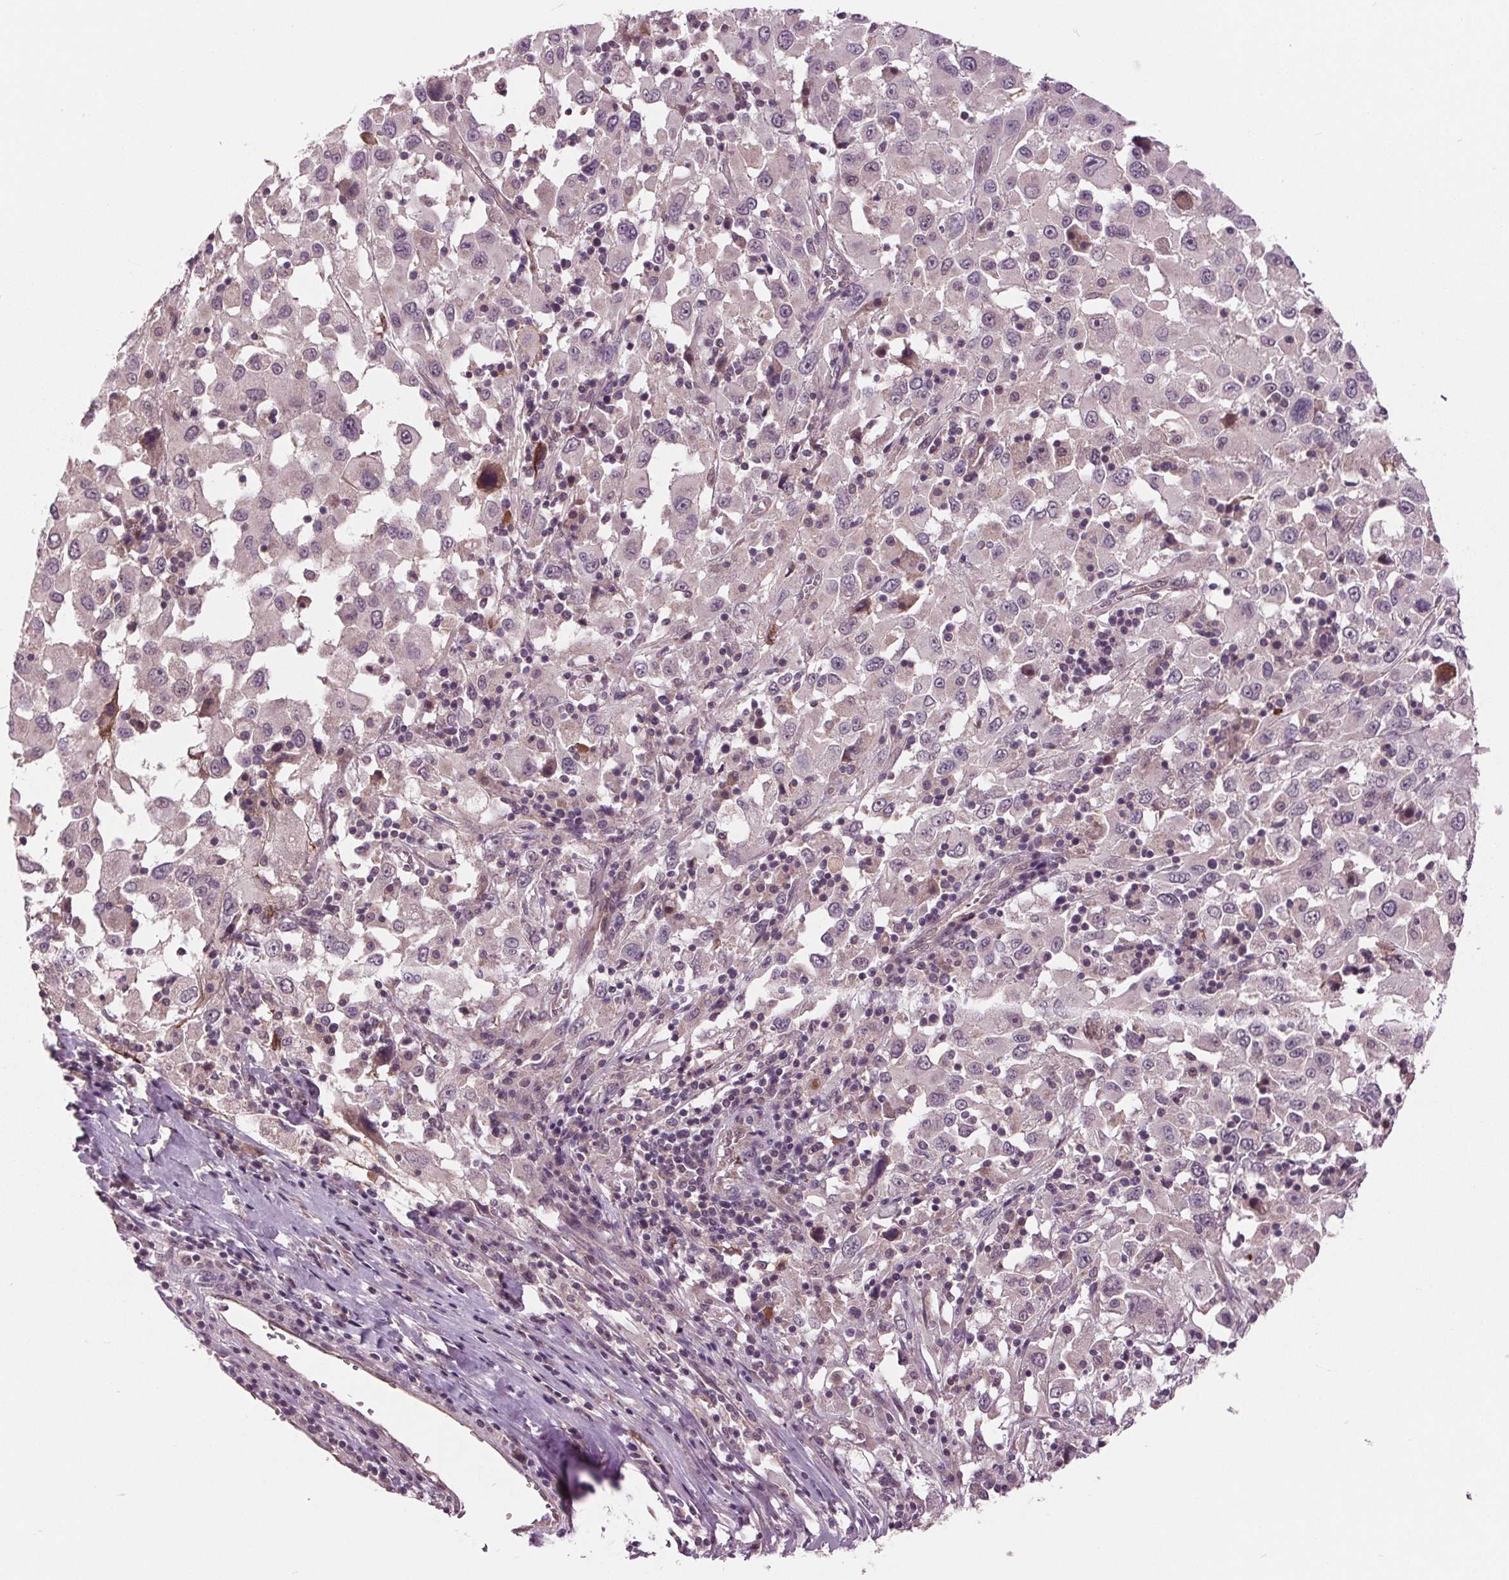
{"staining": {"intensity": "negative", "quantity": "none", "location": "none"}, "tissue": "melanoma", "cell_type": "Tumor cells", "image_type": "cancer", "snomed": [{"axis": "morphology", "description": "Malignant melanoma, Metastatic site"}, {"axis": "topography", "description": "Soft tissue"}], "caption": "IHC of human melanoma exhibits no expression in tumor cells.", "gene": "MAPK8", "patient": {"sex": "male", "age": 50}}